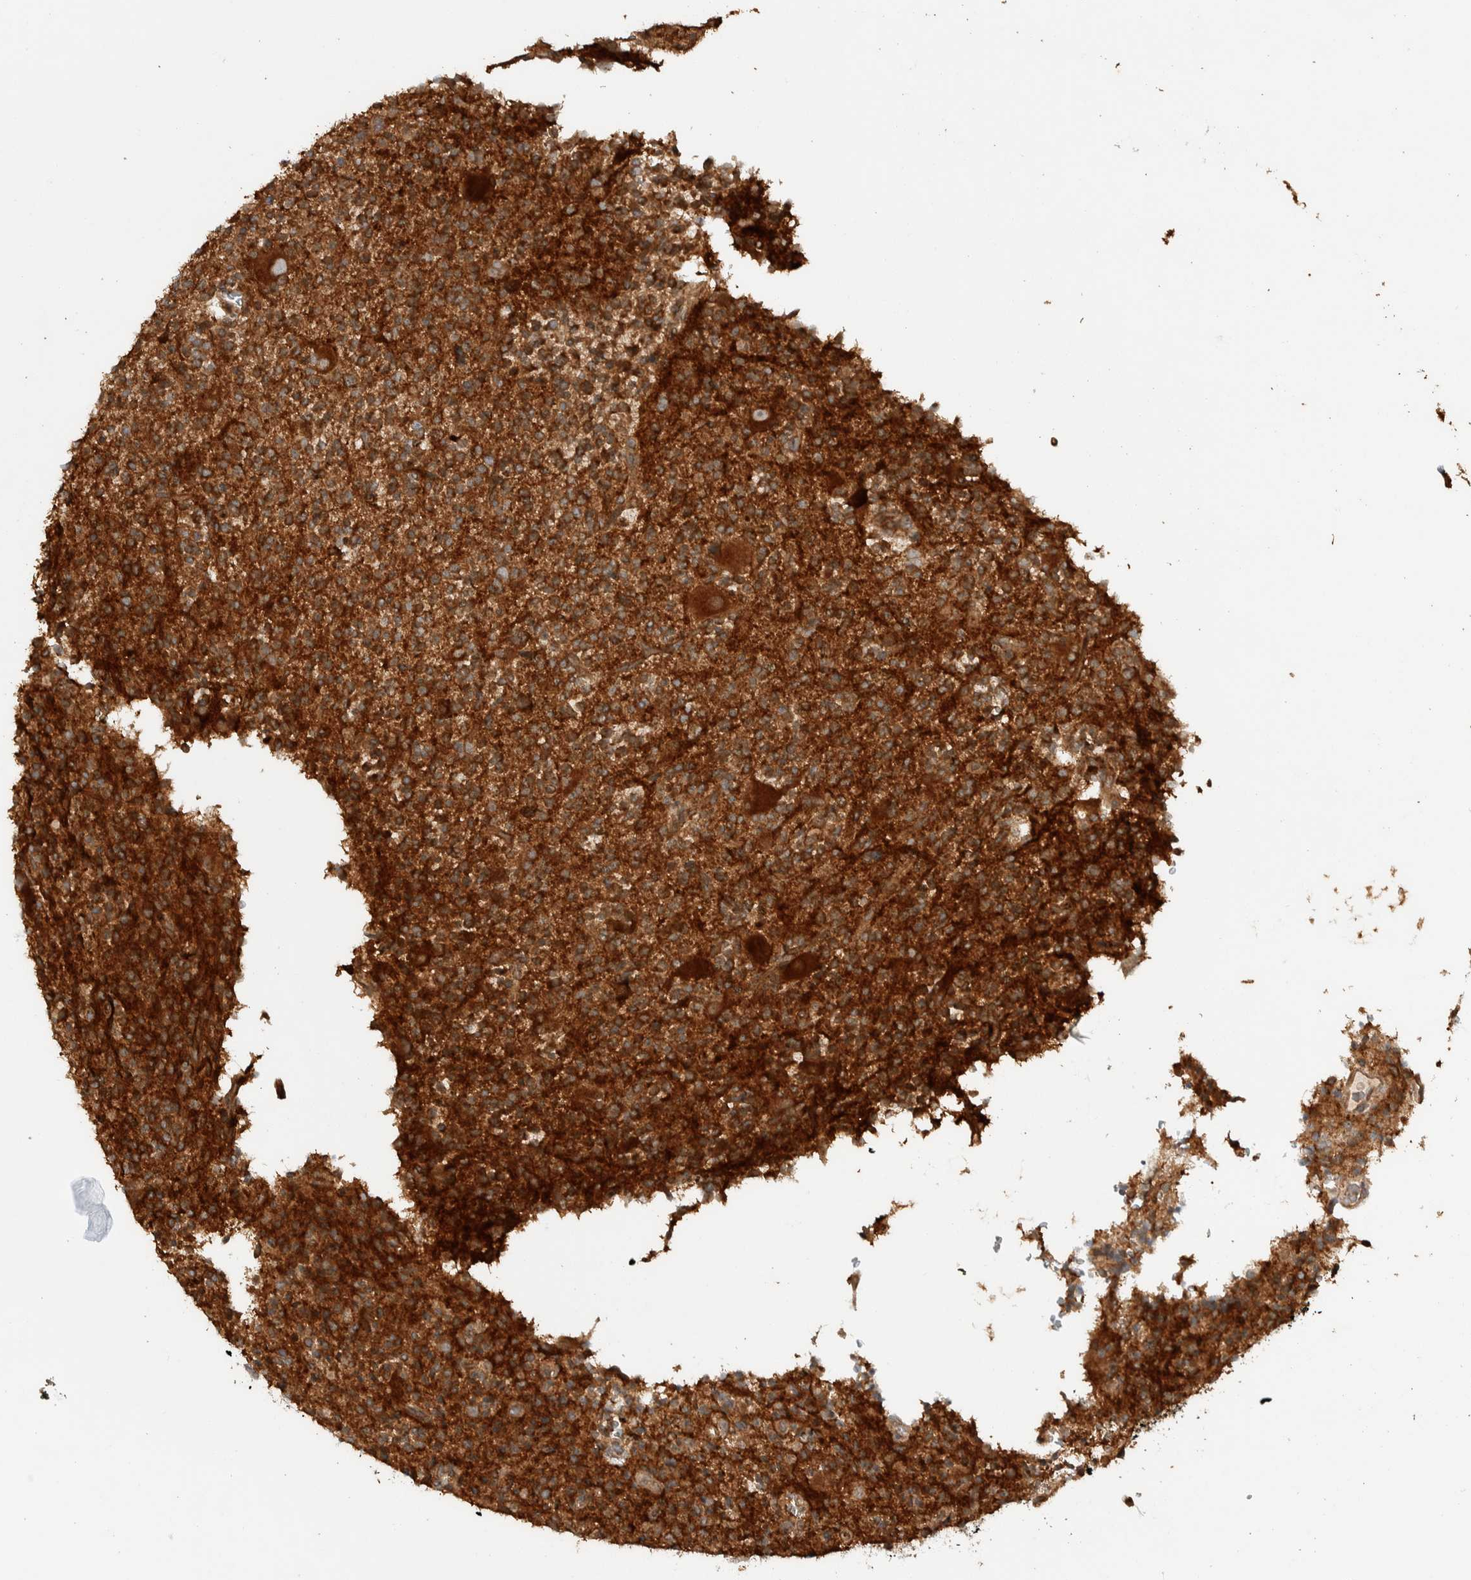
{"staining": {"intensity": "strong", "quantity": ">75%", "location": "cytoplasmic/membranous"}, "tissue": "glioma", "cell_type": "Tumor cells", "image_type": "cancer", "snomed": [{"axis": "morphology", "description": "Glioma, malignant, High grade"}, {"axis": "topography", "description": "Brain"}], "caption": "DAB immunohistochemical staining of glioma reveals strong cytoplasmic/membranous protein staining in approximately >75% of tumor cells.", "gene": "VPS53", "patient": {"sex": "male", "age": 34}}